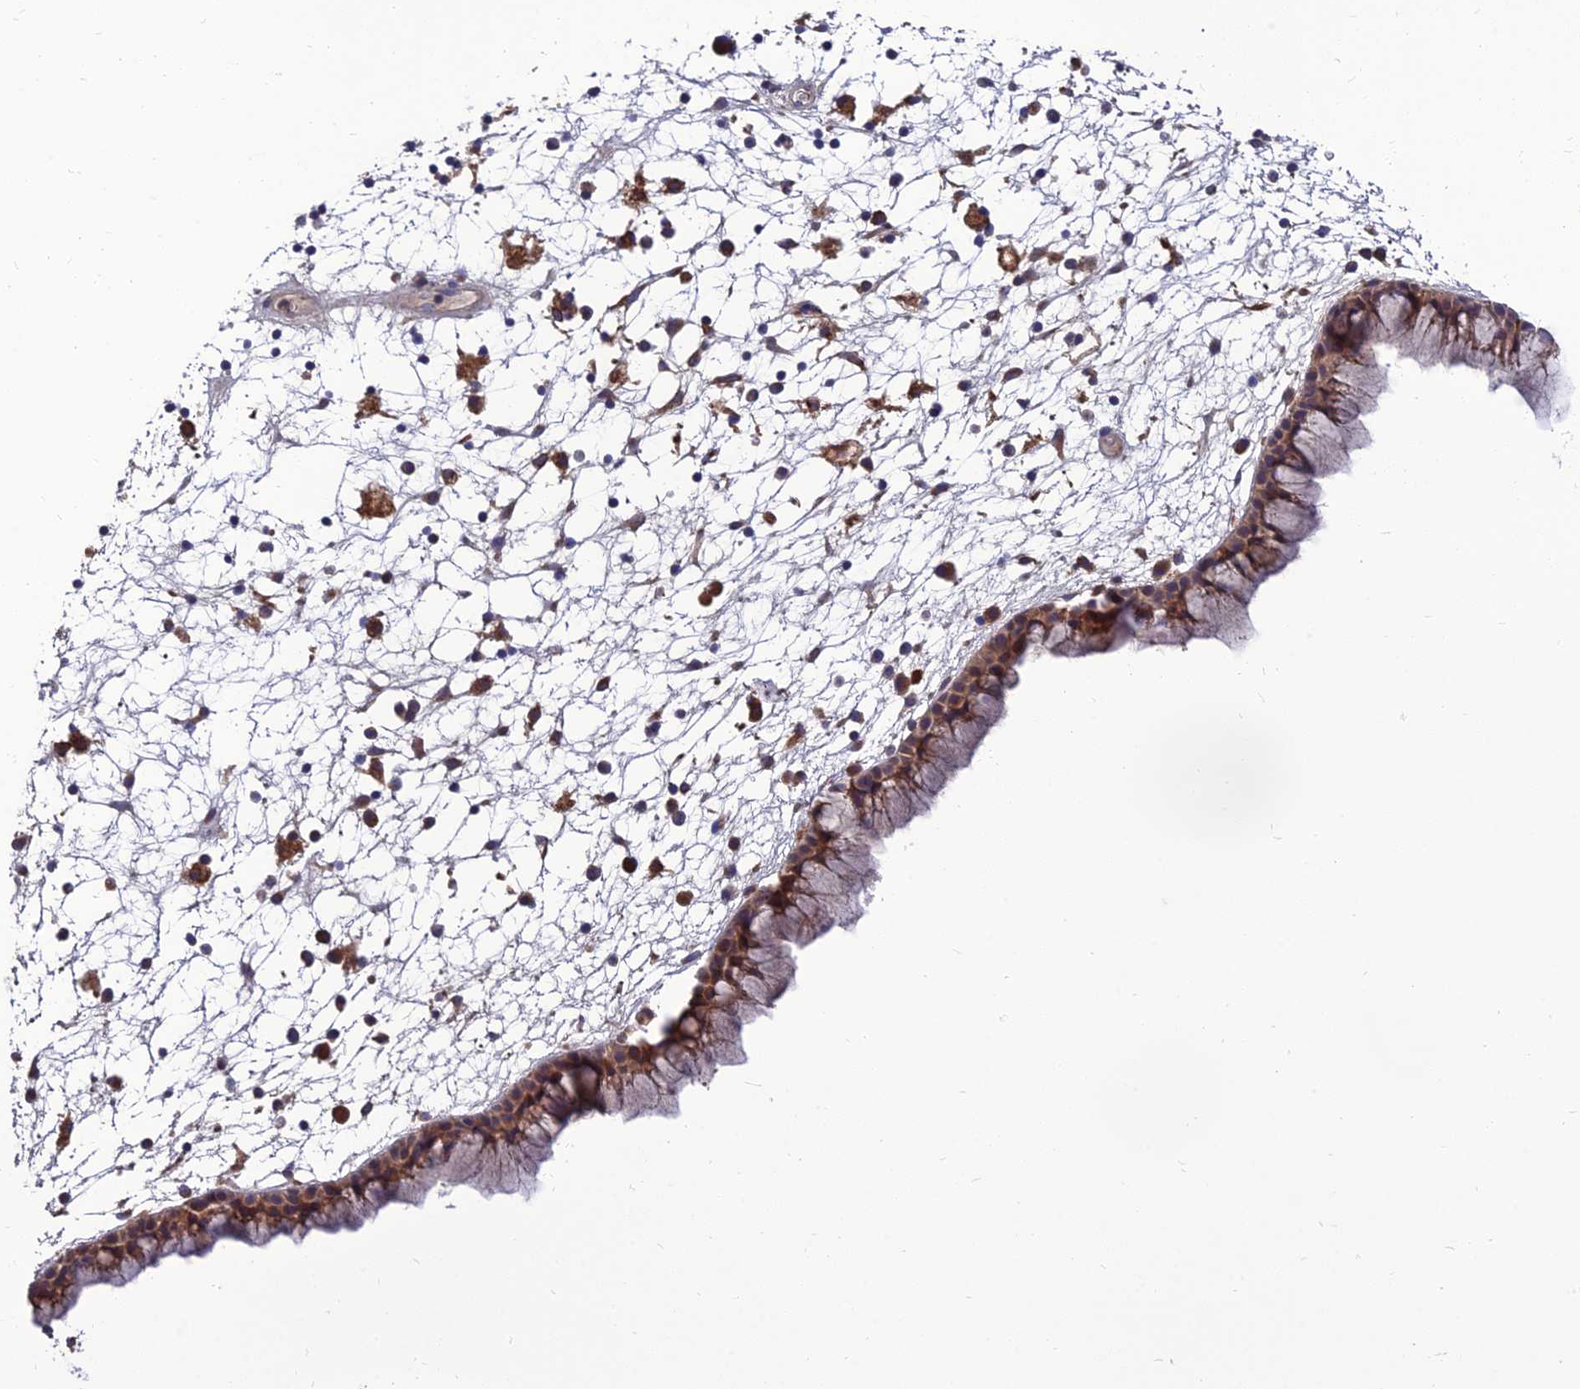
{"staining": {"intensity": "moderate", "quantity": ">75%", "location": "cytoplasmic/membranous"}, "tissue": "nasopharynx", "cell_type": "Respiratory epithelial cells", "image_type": "normal", "snomed": [{"axis": "morphology", "description": "Normal tissue, NOS"}, {"axis": "morphology", "description": "Inflammation, NOS"}, {"axis": "morphology", "description": "Malignant melanoma, Metastatic site"}, {"axis": "topography", "description": "Nasopharynx"}], "caption": "The image displays immunohistochemical staining of benign nasopharynx. There is moderate cytoplasmic/membranous expression is seen in approximately >75% of respiratory epithelial cells.", "gene": "UMAD1", "patient": {"sex": "male", "age": 70}}